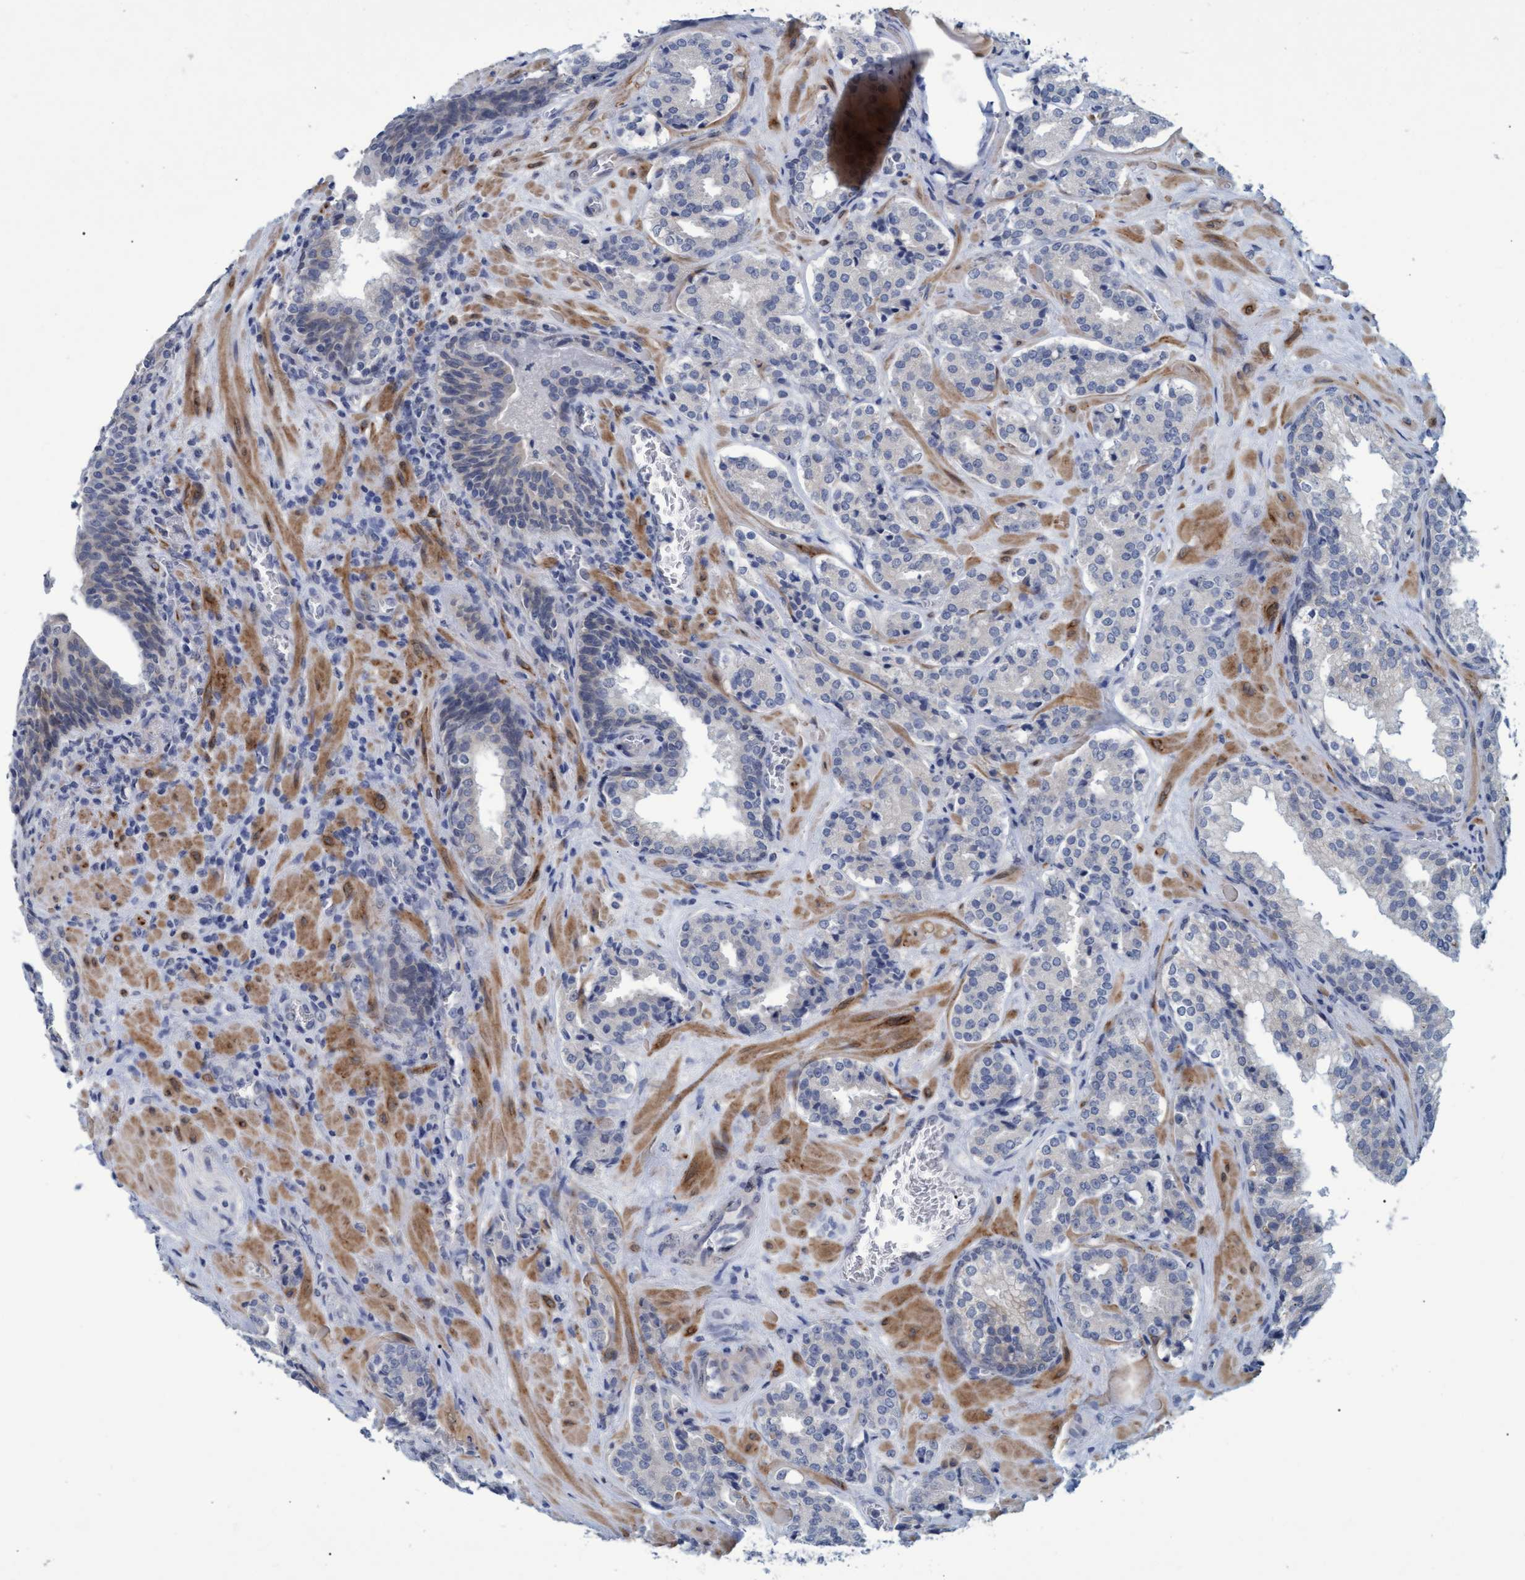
{"staining": {"intensity": "negative", "quantity": "none", "location": "none"}, "tissue": "prostate cancer", "cell_type": "Tumor cells", "image_type": "cancer", "snomed": [{"axis": "morphology", "description": "Adenocarcinoma, High grade"}, {"axis": "topography", "description": "Prostate"}], "caption": "IHC photomicrograph of neoplastic tissue: prostate cancer stained with DAB displays no significant protein expression in tumor cells. (Brightfield microscopy of DAB immunohistochemistry (IHC) at high magnification).", "gene": "SSTR3", "patient": {"sex": "male", "age": 60}}